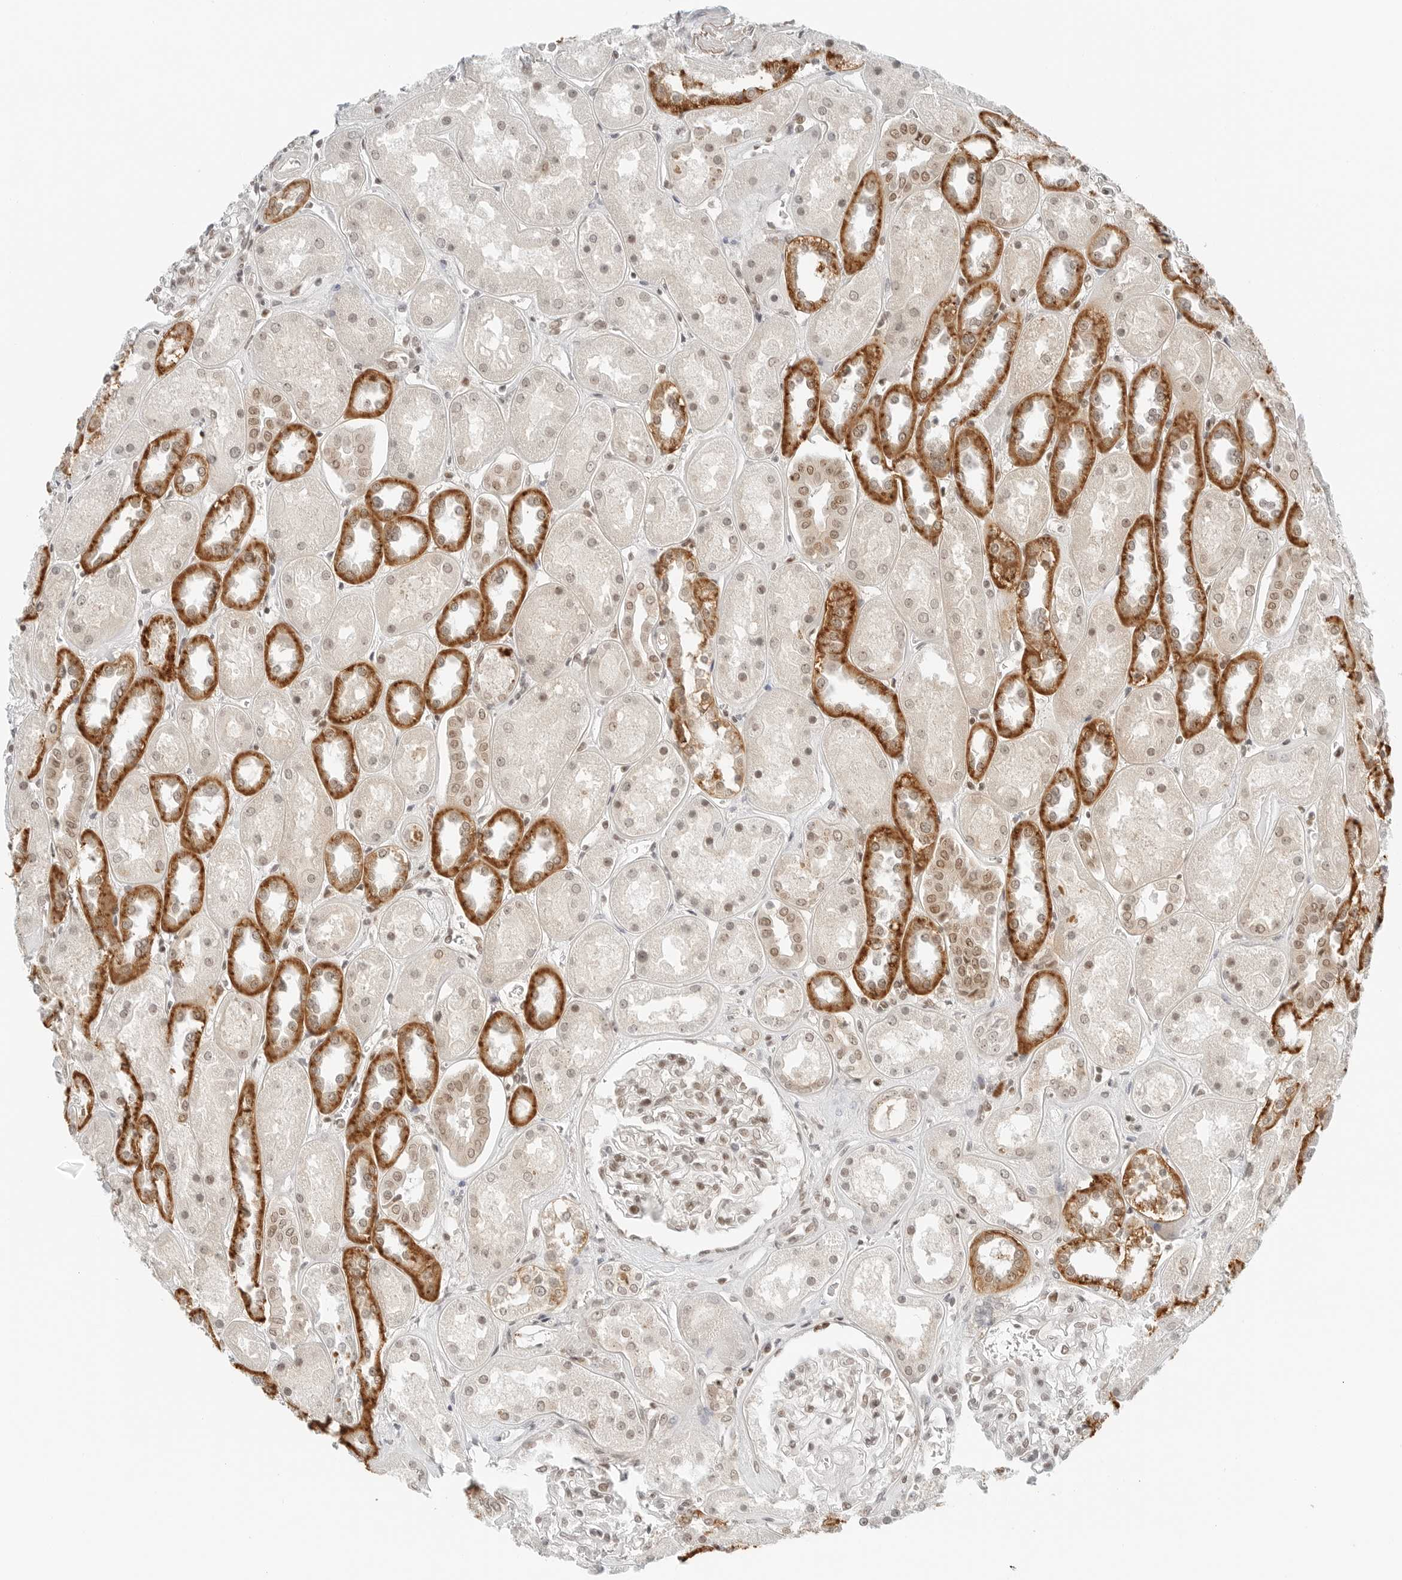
{"staining": {"intensity": "strong", "quantity": "25%-75%", "location": "nuclear"}, "tissue": "kidney", "cell_type": "Cells in glomeruli", "image_type": "normal", "snomed": [{"axis": "morphology", "description": "Normal tissue, NOS"}, {"axis": "topography", "description": "Kidney"}], "caption": "Unremarkable kidney was stained to show a protein in brown. There is high levels of strong nuclear staining in approximately 25%-75% of cells in glomeruli. (Stains: DAB in brown, nuclei in blue, Microscopy: brightfield microscopy at high magnification).", "gene": "CRTC2", "patient": {"sex": "male", "age": 70}}